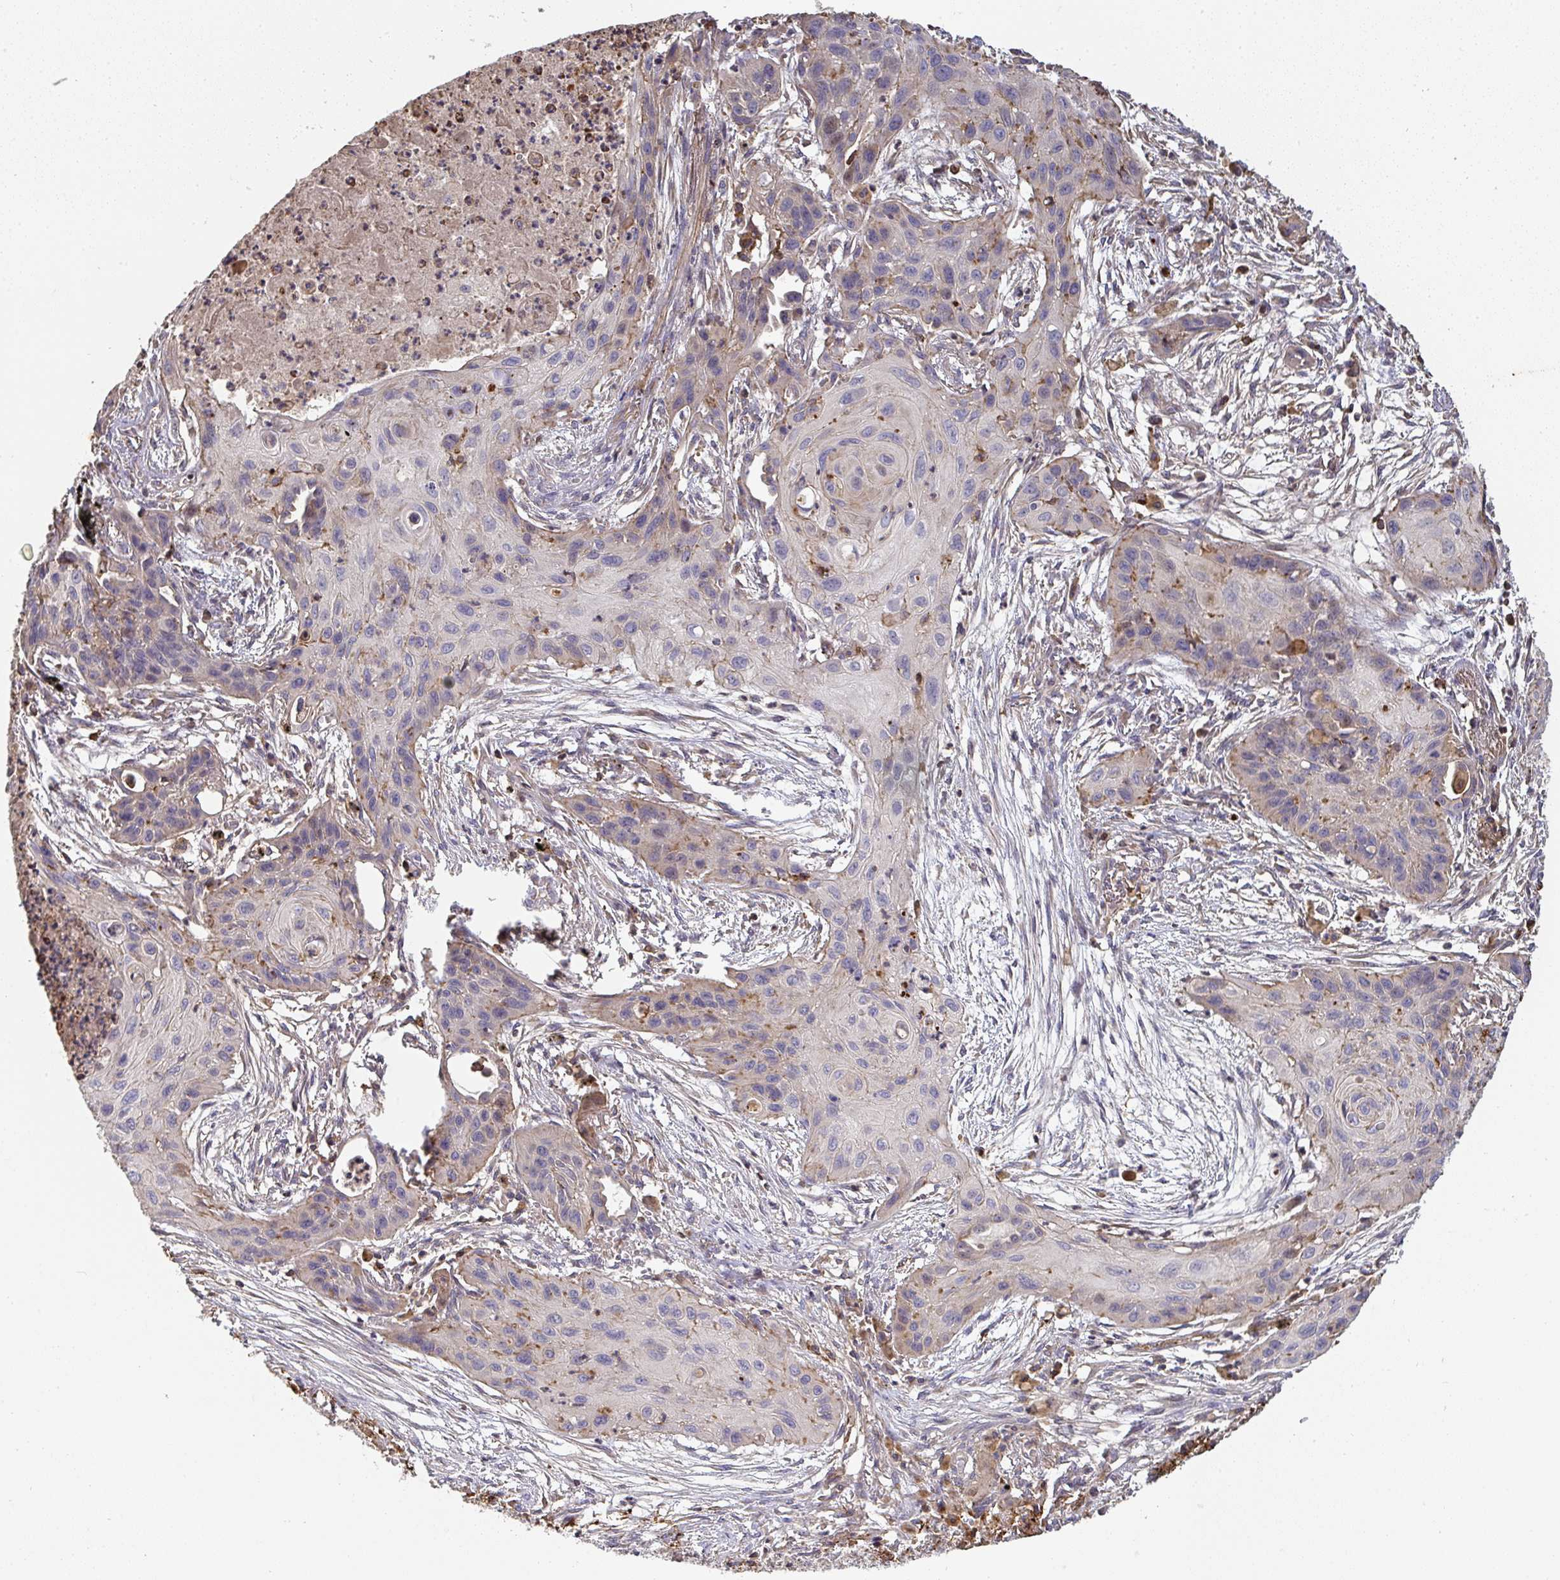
{"staining": {"intensity": "negative", "quantity": "none", "location": "none"}, "tissue": "lung cancer", "cell_type": "Tumor cells", "image_type": "cancer", "snomed": [{"axis": "morphology", "description": "Squamous cell carcinoma, NOS"}, {"axis": "topography", "description": "Lung"}], "caption": "A high-resolution micrograph shows IHC staining of lung squamous cell carcinoma, which exhibits no significant expression in tumor cells.", "gene": "TNMD", "patient": {"sex": "male", "age": 71}}